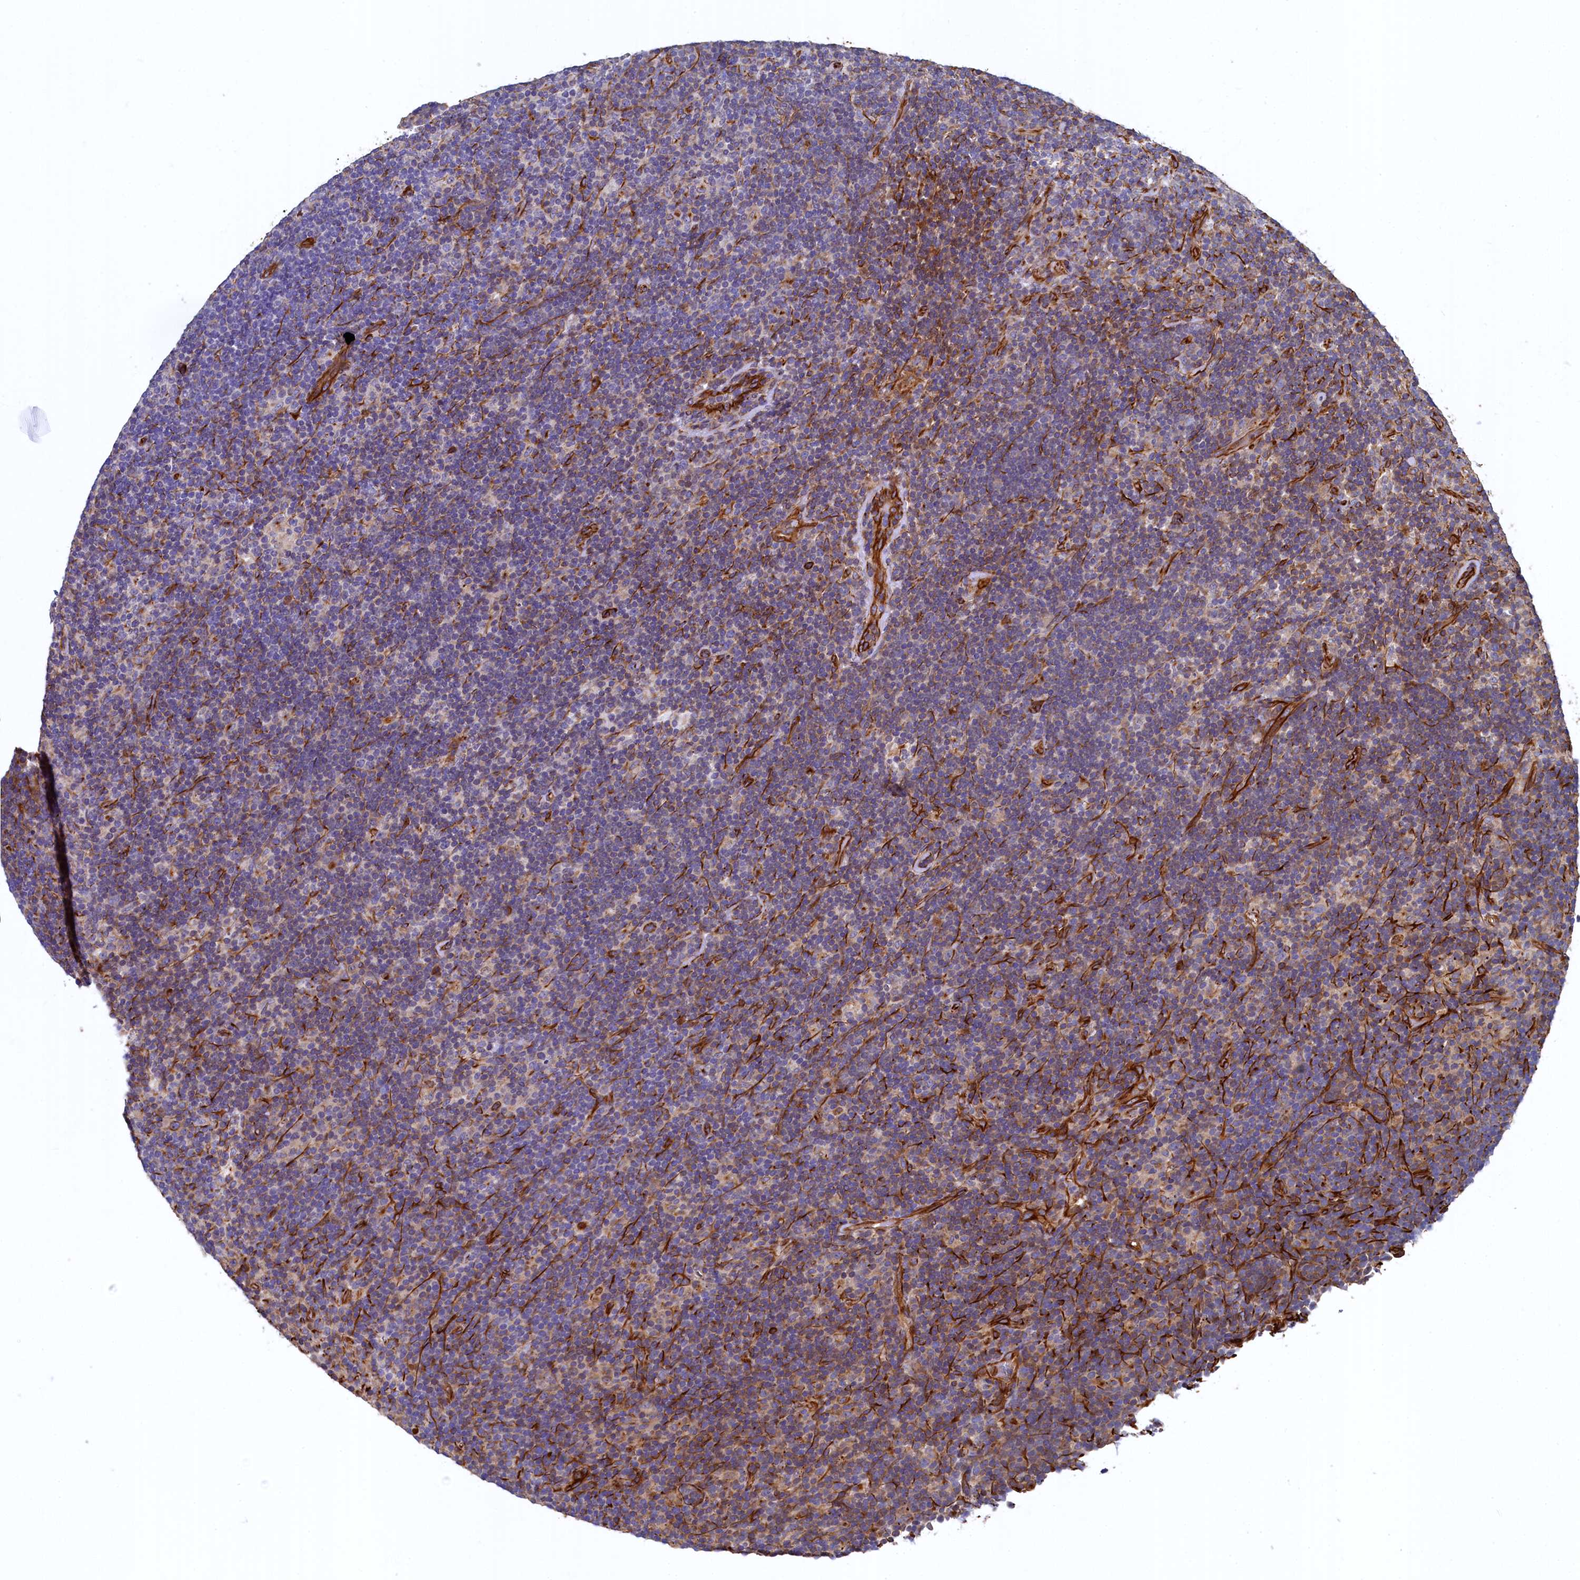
{"staining": {"intensity": "negative", "quantity": "none", "location": "none"}, "tissue": "lymphoma", "cell_type": "Tumor cells", "image_type": "cancer", "snomed": [{"axis": "morphology", "description": "Hodgkin's disease, NOS"}, {"axis": "topography", "description": "Lymph node"}], "caption": "An IHC micrograph of Hodgkin's disease is shown. There is no staining in tumor cells of Hodgkin's disease.", "gene": "LRRC57", "patient": {"sex": "female", "age": 57}}